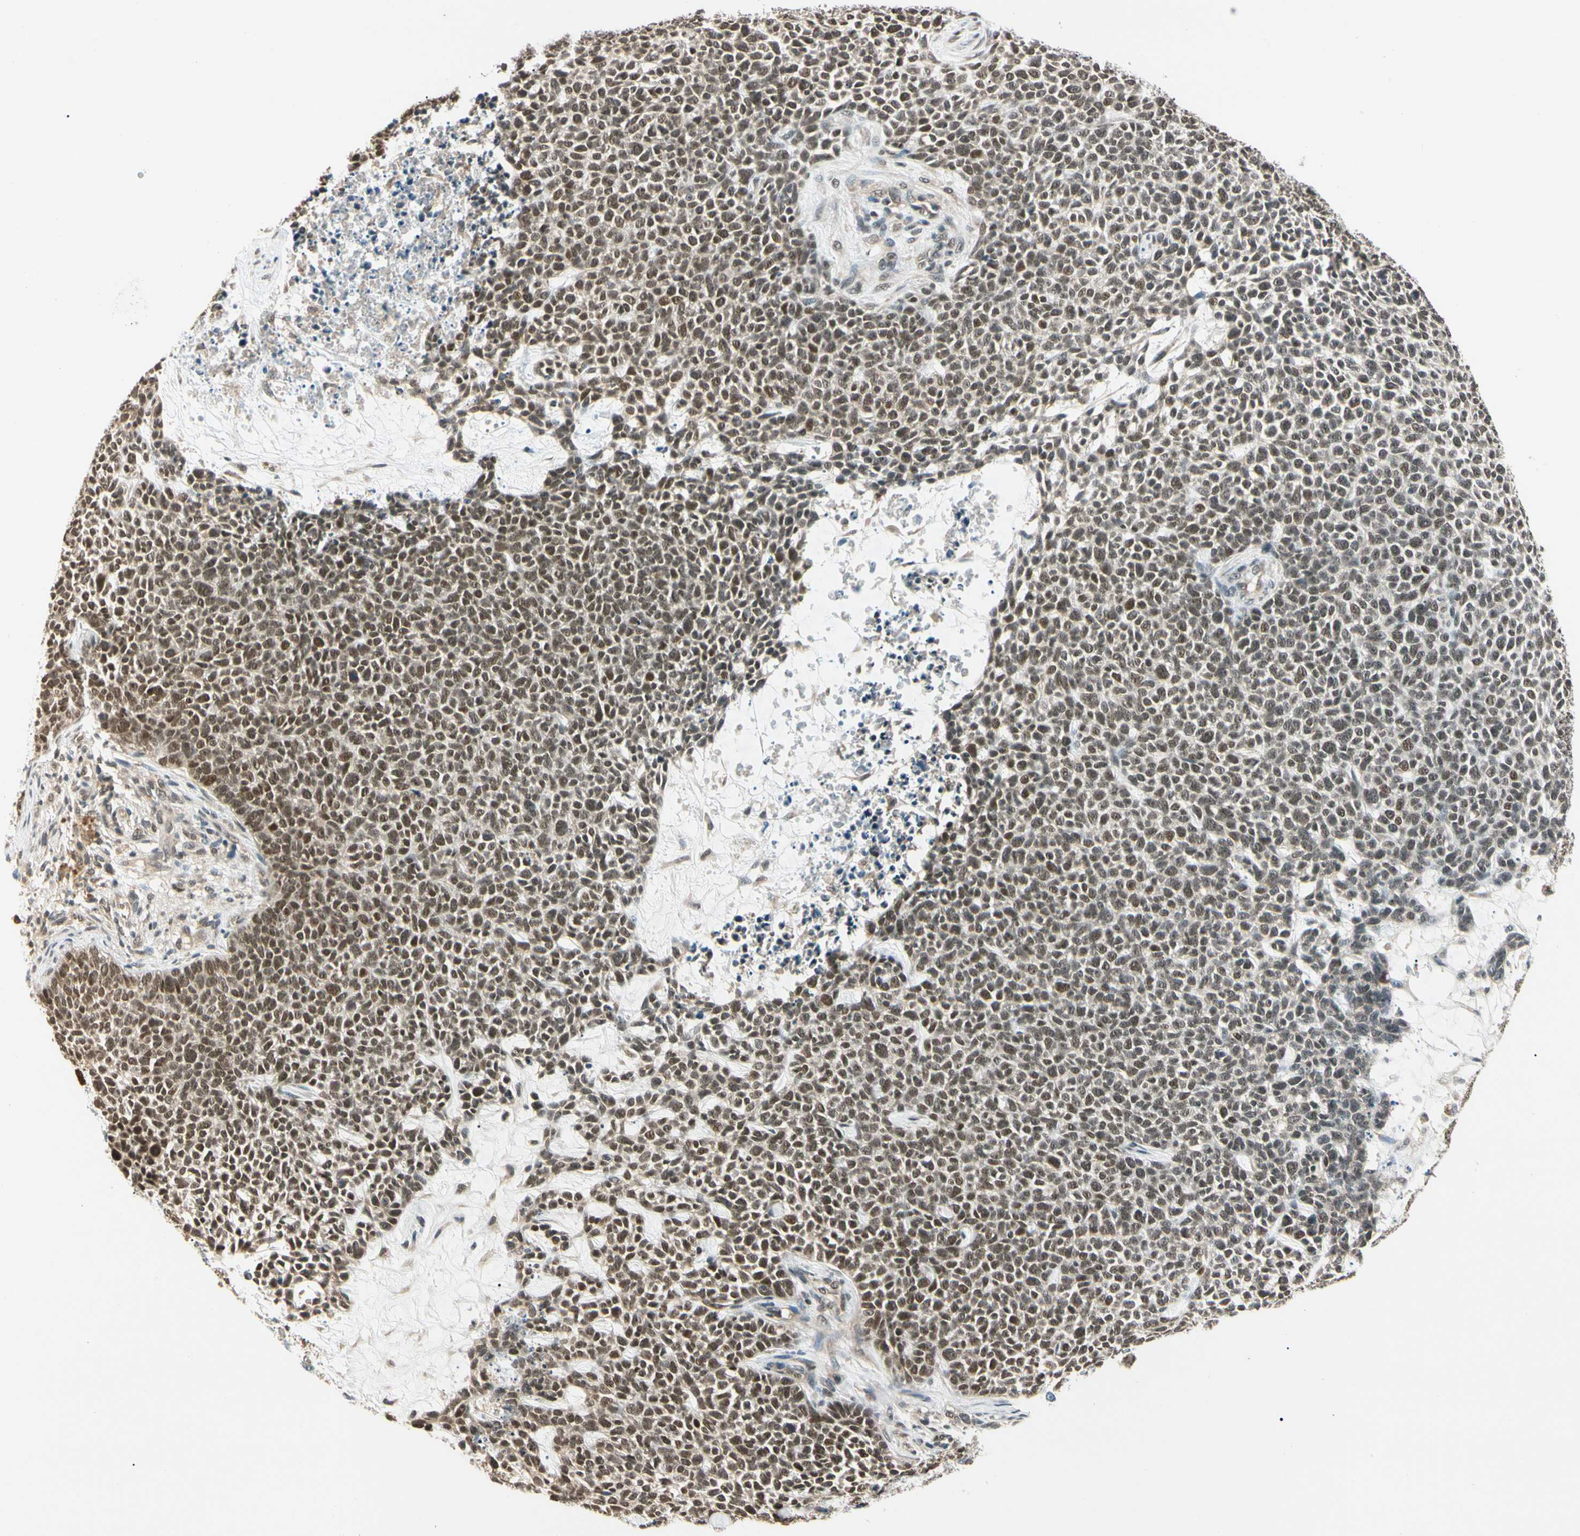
{"staining": {"intensity": "moderate", "quantity": ">75%", "location": "cytoplasmic/membranous,nuclear"}, "tissue": "skin cancer", "cell_type": "Tumor cells", "image_type": "cancer", "snomed": [{"axis": "morphology", "description": "Basal cell carcinoma"}, {"axis": "topography", "description": "Skin"}], "caption": "Approximately >75% of tumor cells in human skin cancer (basal cell carcinoma) exhibit moderate cytoplasmic/membranous and nuclear protein positivity as visualized by brown immunohistochemical staining.", "gene": "ZSCAN12", "patient": {"sex": "female", "age": 84}}